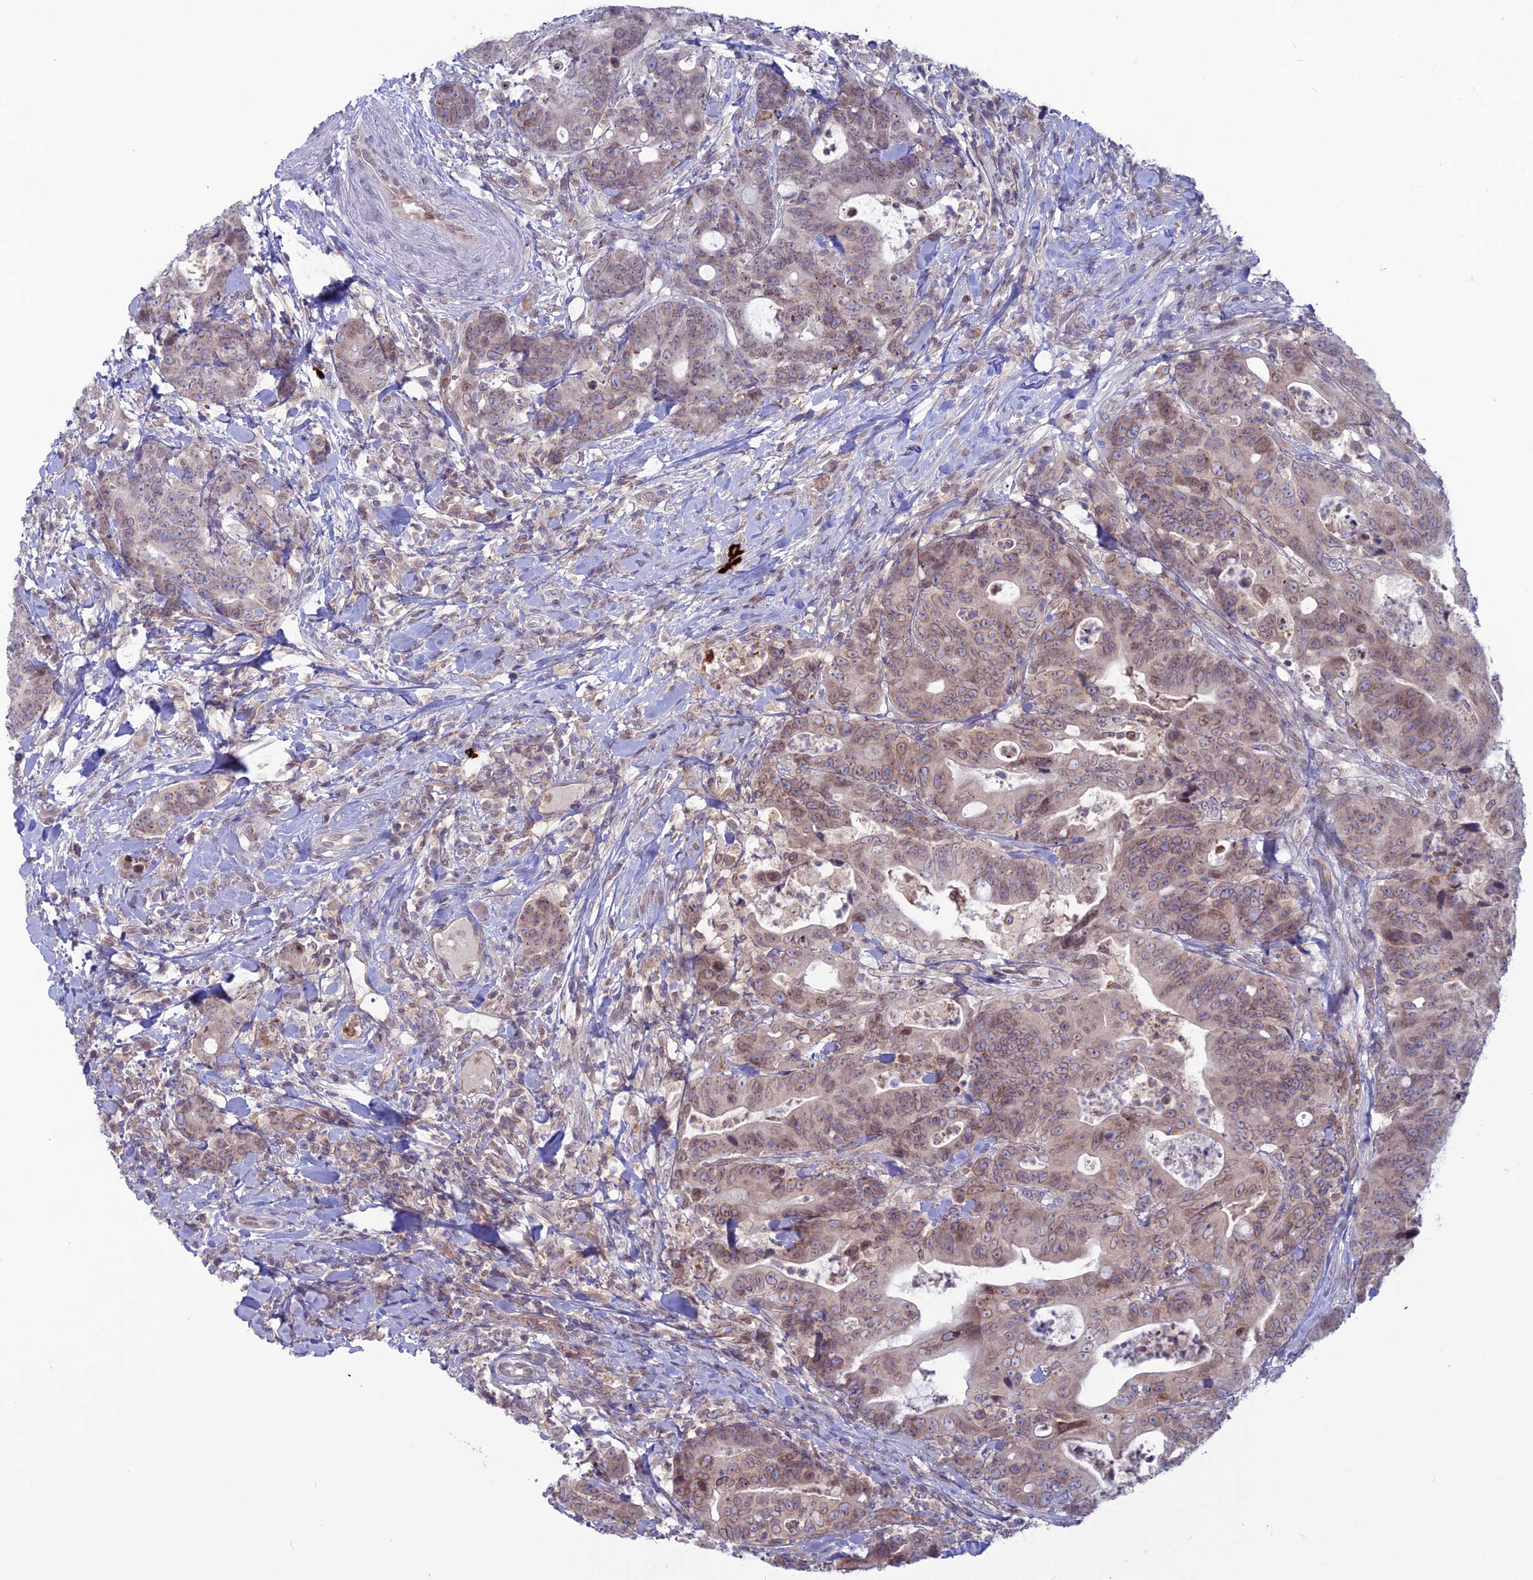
{"staining": {"intensity": "weak", "quantity": ">75%", "location": "cytoplasmic/membranous,nuclear"}, "tissue": "colorectal cancer", "cell_type": "Tumor cells", "image_type": "cancer", "snomed": [{"axis": "morphology", "description": "Adenocarcinoma, NOS"}, {"axis": "topography", "description": "Colon"}], "caption": "Brown immunohistochemical staining in colorectal cancer (adenocarcinoma) shows weak cytoplasmic/membranous and nuclear staining in about >75% of tumor cells. (brown staining indicates protein expression, while blue staining denotes nuclei).", "gene": "WDR46", "patient": {"sex": "female", "age": 82}}